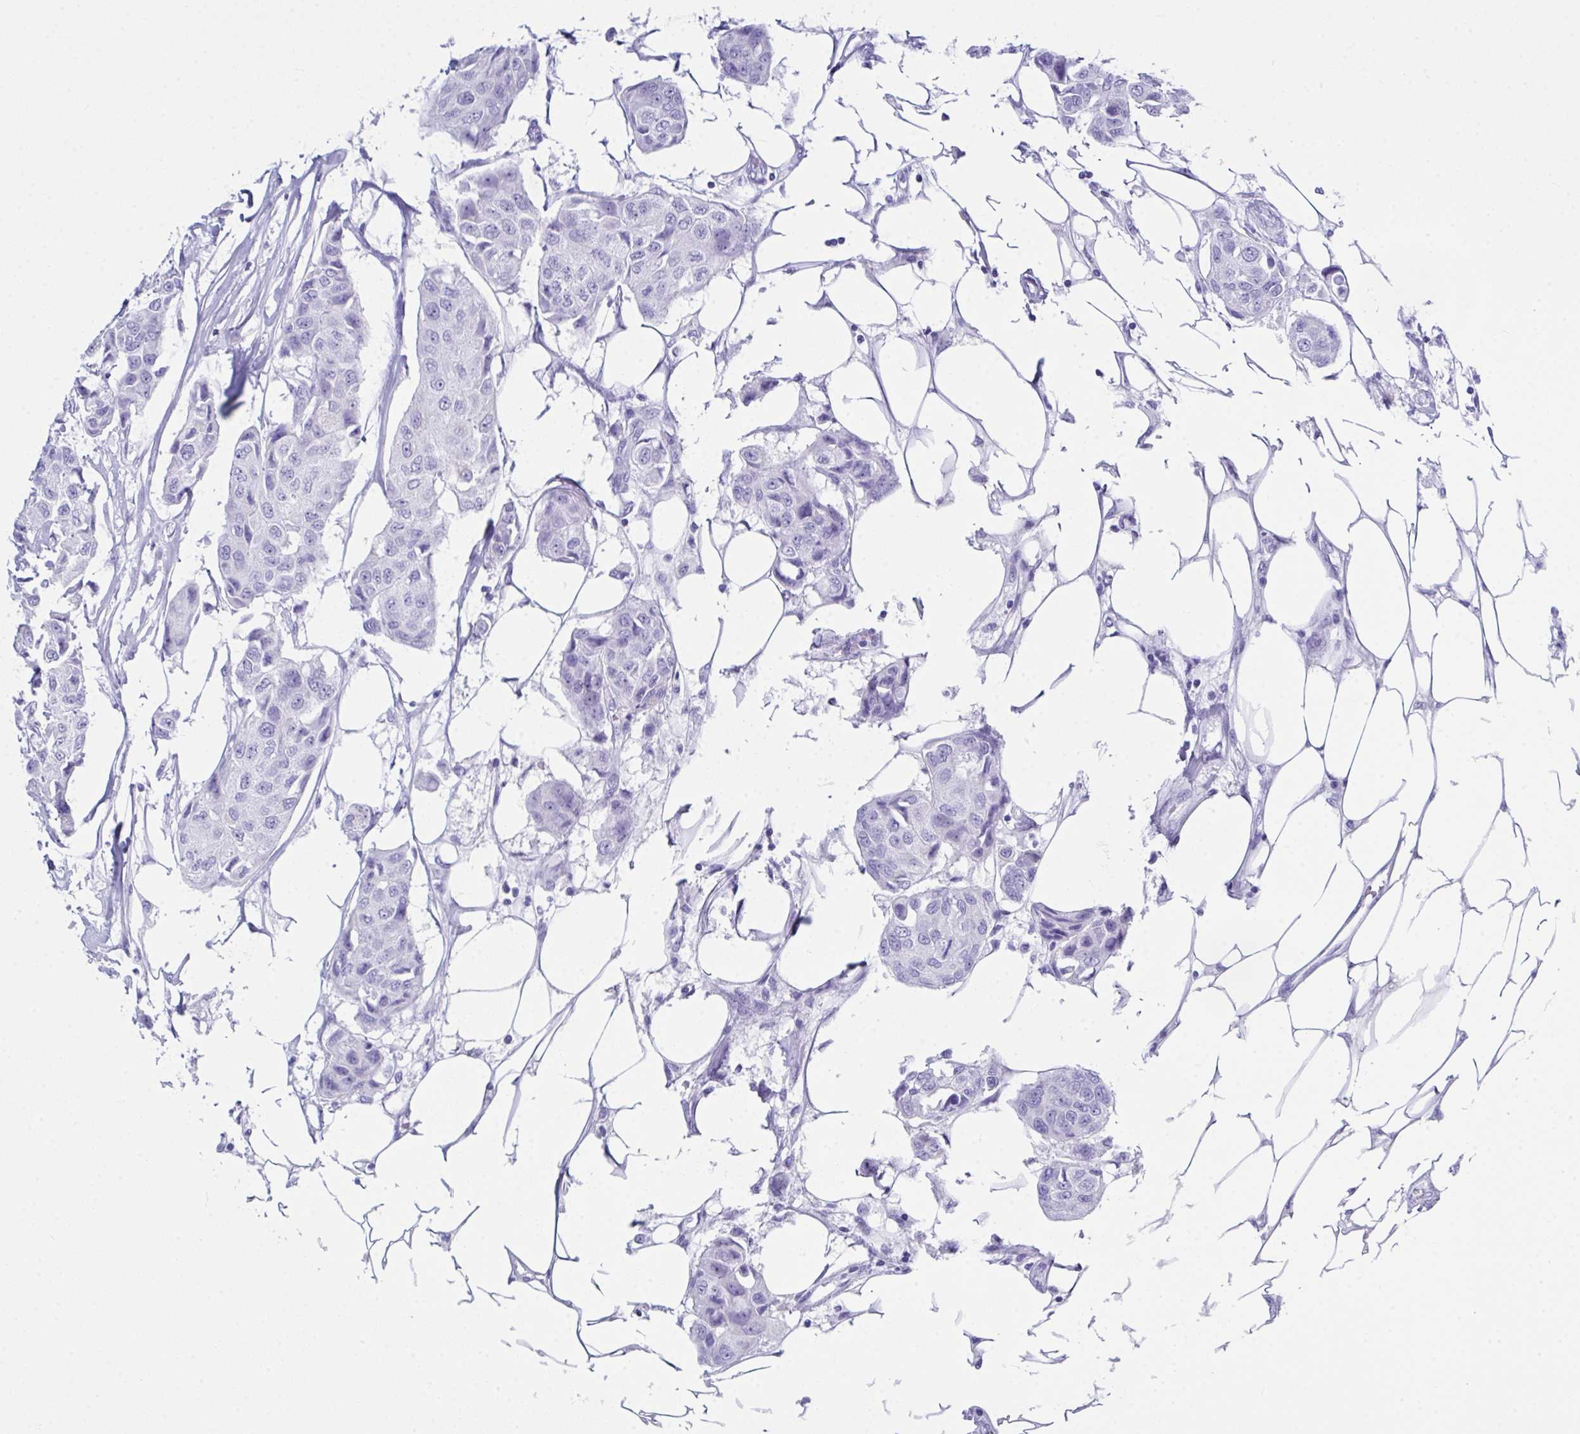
{"staining": {"intensity": "negative", "quantity": "none", "location": "none"}, "tissue": "breast cancer", "cell_type": "Tumor cells", "image_type": "cancer", "snomed": [{"axis": "morphology", "description": "Duct carcinoma"}, {"axis": "topography", "description": "Breast"}, {"axis": "topography", "description": "Lymph node"}], "caption": "Micrograph shows no significant protein staining in tumor cells of breast cancer (infiltrating ductal carcinoma).", "gene": "LGALS4", "patient": {"sex": "female", "age": 80}}